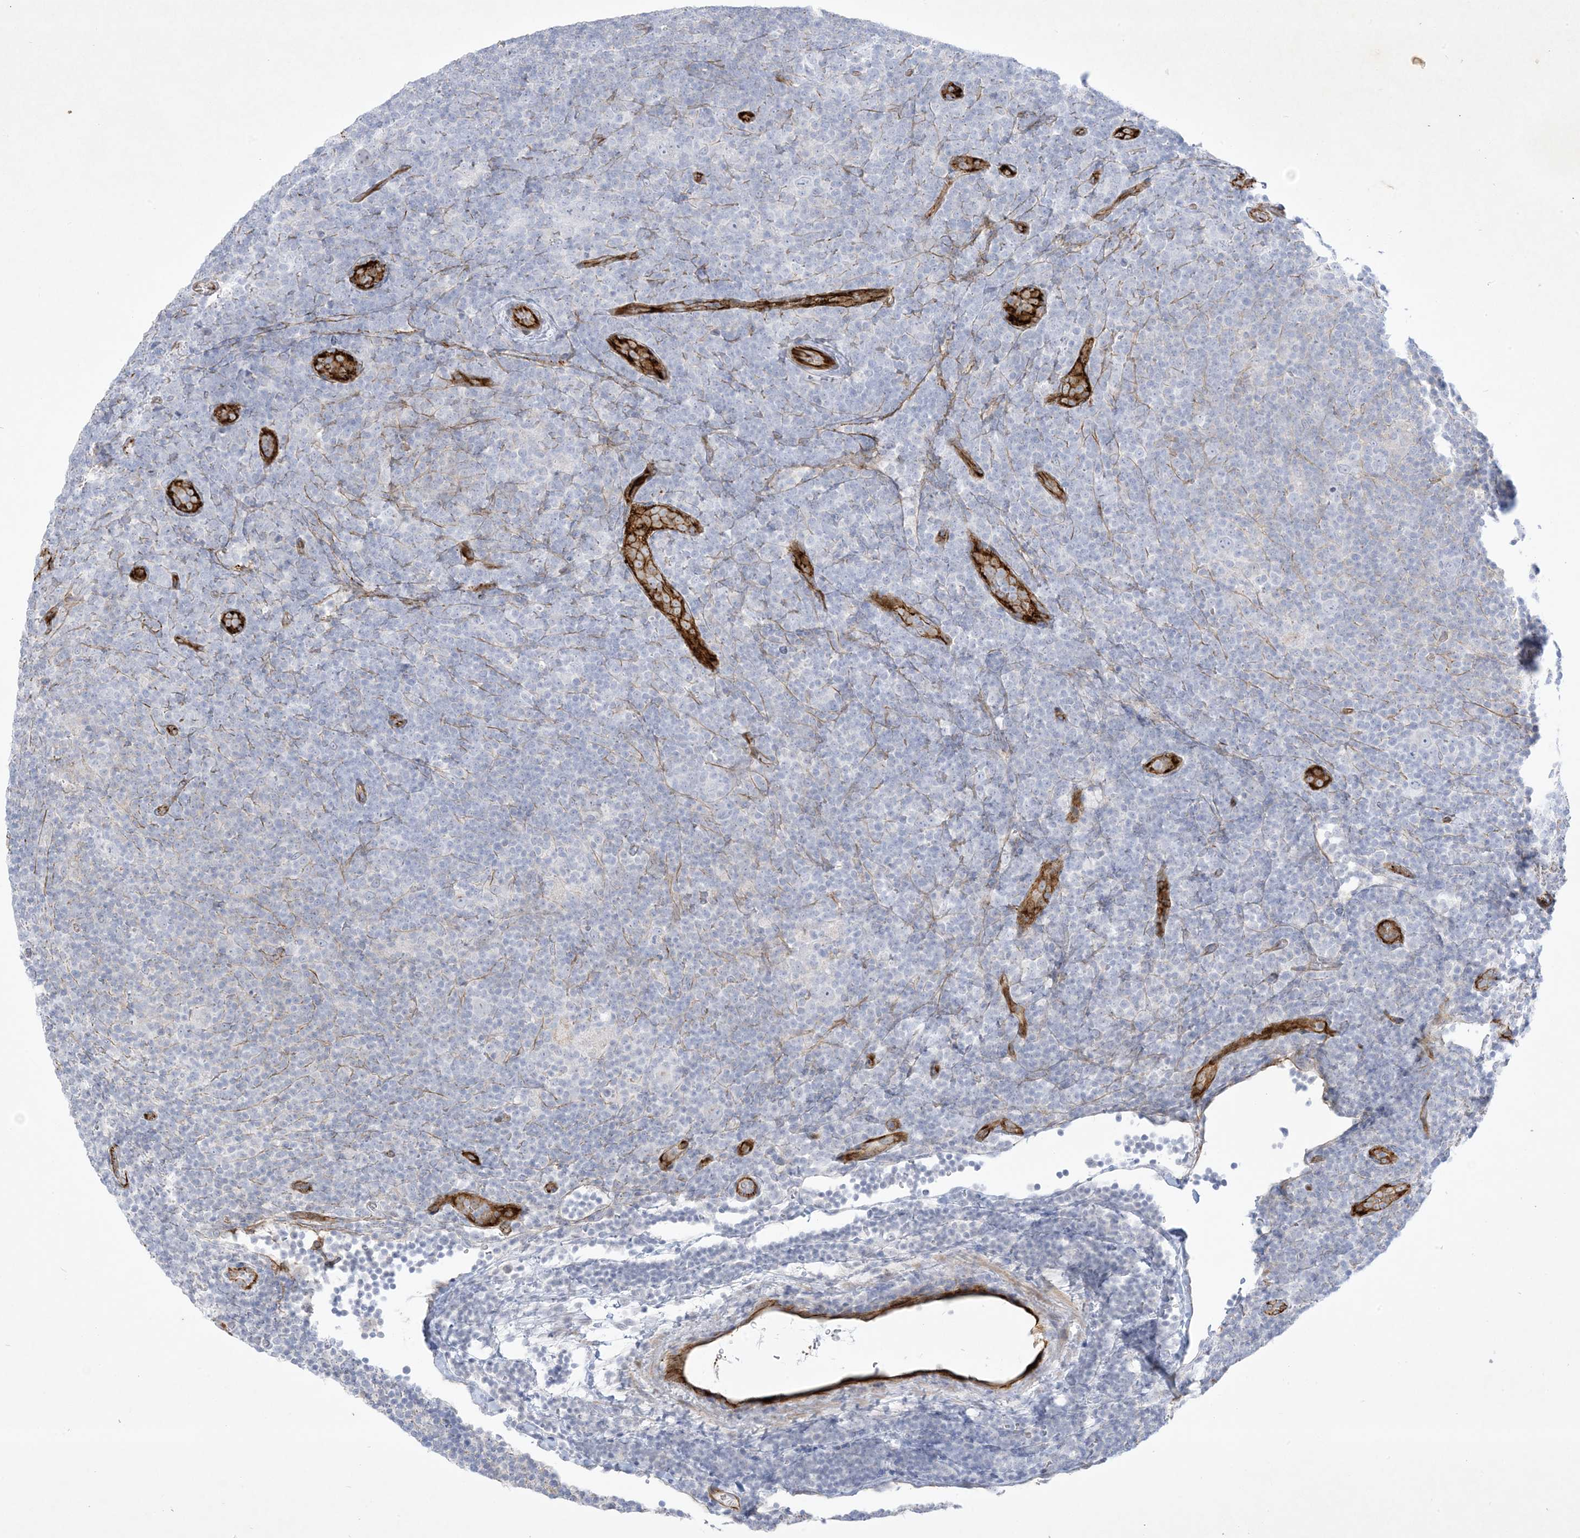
{"staining": {"intensity": "negative", "quantity": "none", "location": "none"}, "tissue": "lymphoma", "cell_type": "Tumor cells", "image_type": "cancer", "snomed": [{"axis": "morphology", "description": "Hodgkin's disease, NOS"}, {"axis": "topography", "description": "Lymph node"}], "caption": "The IHC photomicrograph has no significant expression in tumor cells of lymphoma tissue.", "gene": "B3GNT7", "patient": {"sex": "female", "age": 57}}